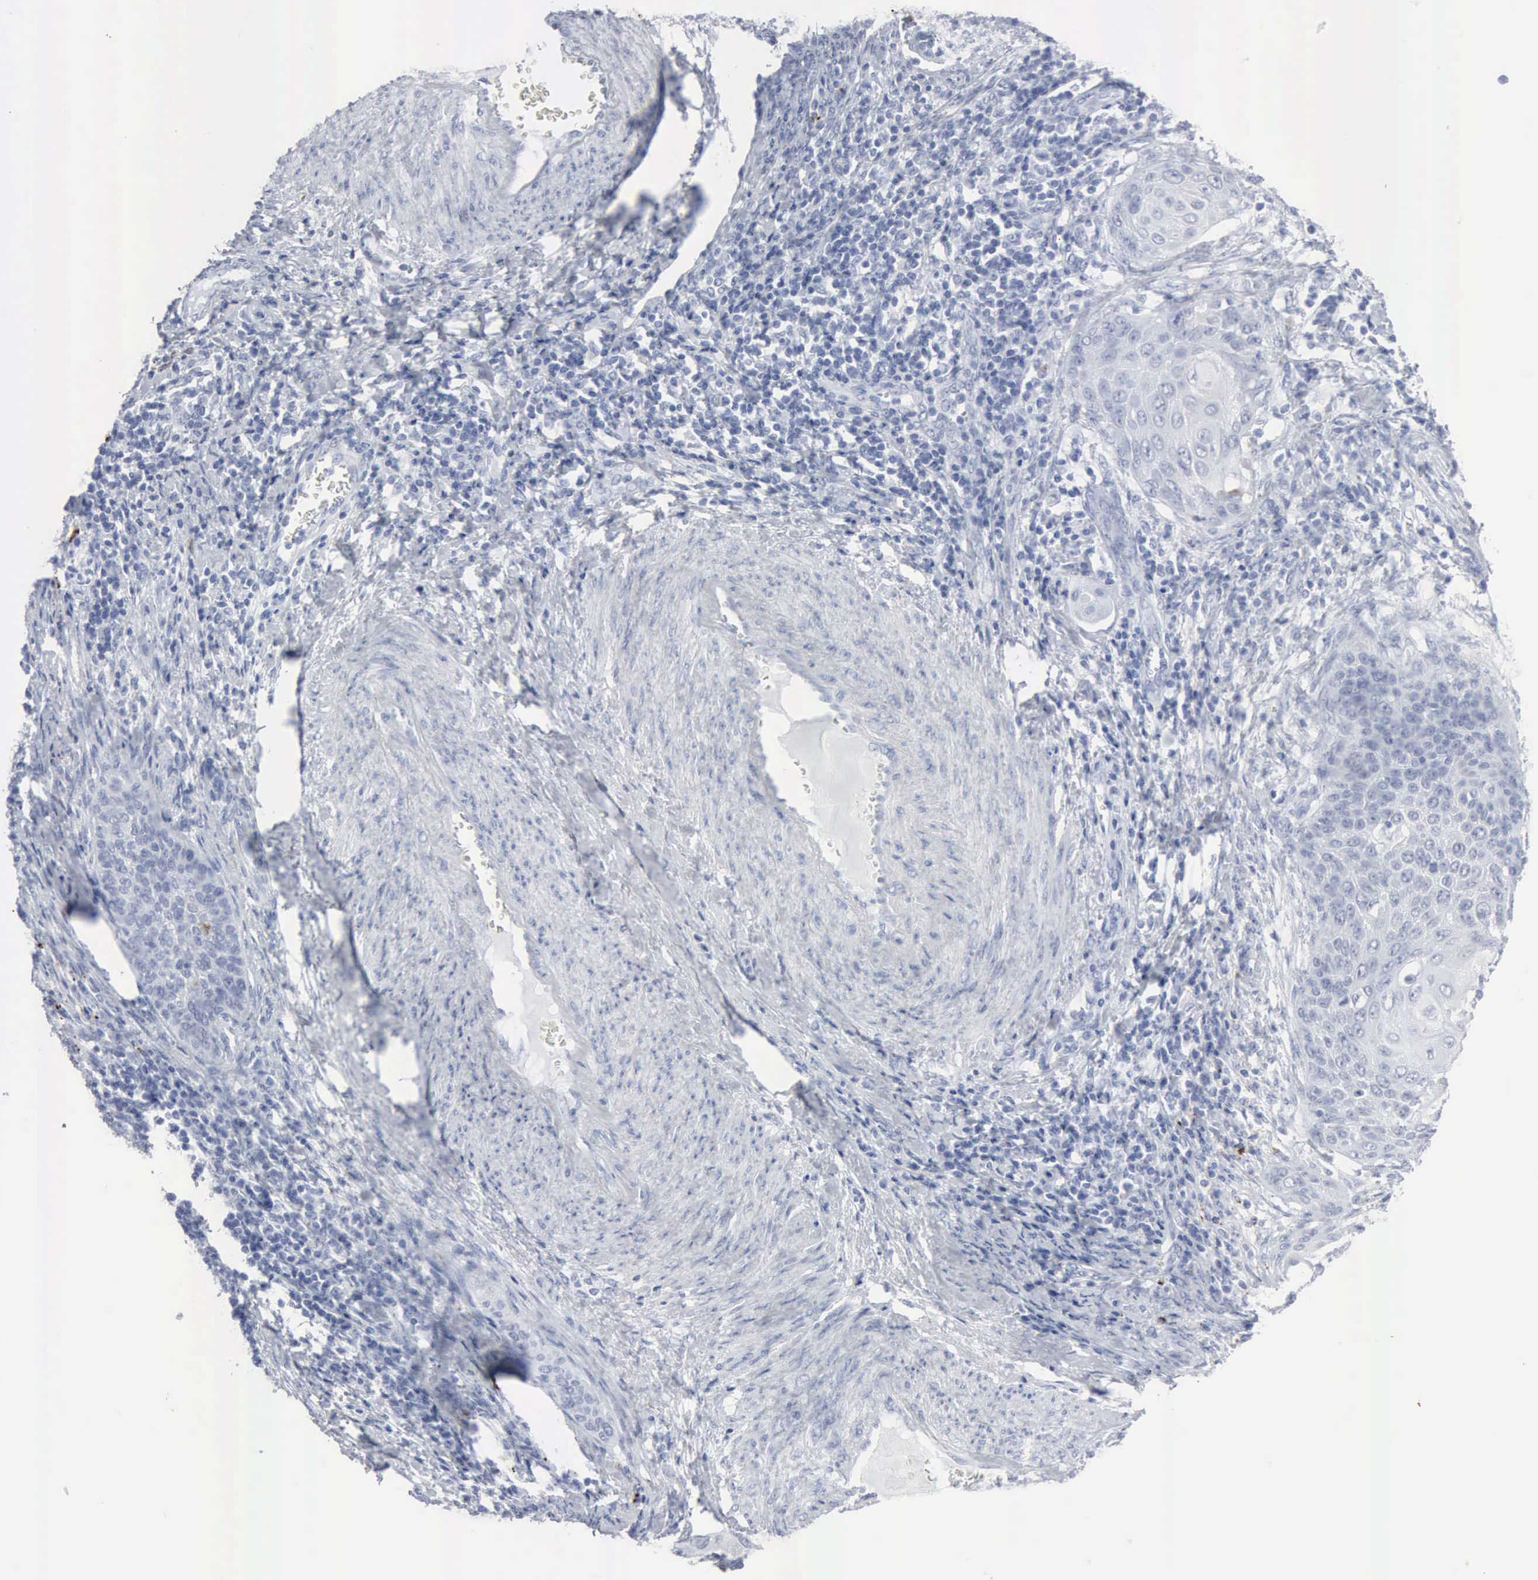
{"staining": {"intensity": "negative", "quantity": "none", "location": "none"}, "tissue": "cervical cancer", "cell_type": "Tumor cells", "image_type": "cancer", "snomed": [{"axis": "morphology", "description": "Squamous cell carcinoma, NOS"}, {"axis": "topography", "description": "Cervix"}], "caption": "The immunohistochemistry (IHC) photomicrograph has no significant positivity in tumor cells of cervical cancer tissue.", "gene": "GLA", "patient": {"sex": "female", "age": 33}}